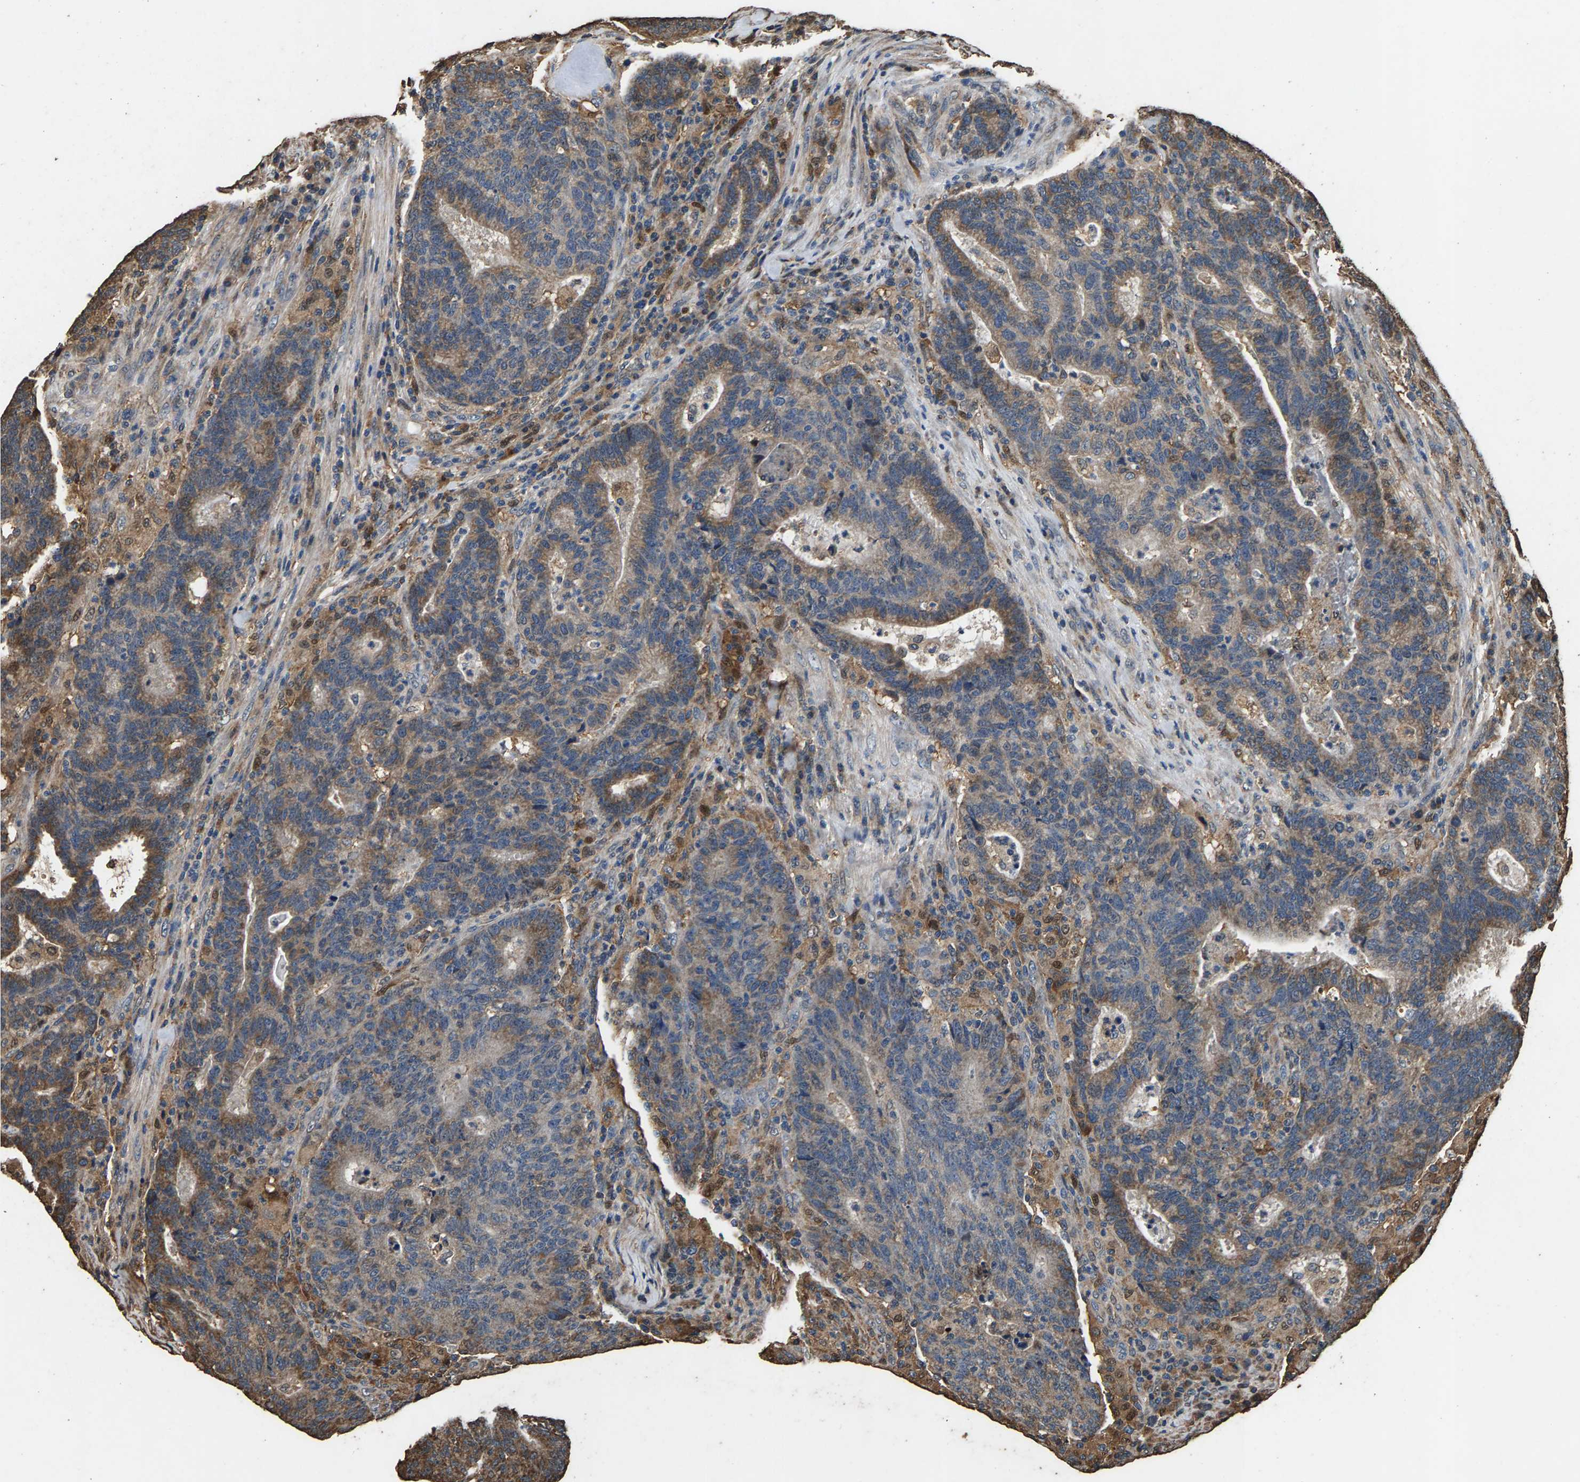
{"staining": {"intensity": "moderate", "quantity": ">75%", "location": "cytoplasmic/membranous"}, "tissue": "colorectal cancer", "cell_type": "Tumor cells", "image_type": "cancer", "snomed": [{"axis": "morphology", "description": "Adenocarcinoma, NOS"}, {"axis": "topography", "description": "Colon"}], "caption": "A medium amount of moderate cytoplasmic/membranous positivity is seen in approximately >75% of tumor cells in adenocarcinoma (colorectal) tissue.", "gene": "MRPL27", "patient": {"sex": "female", "age": 75}}